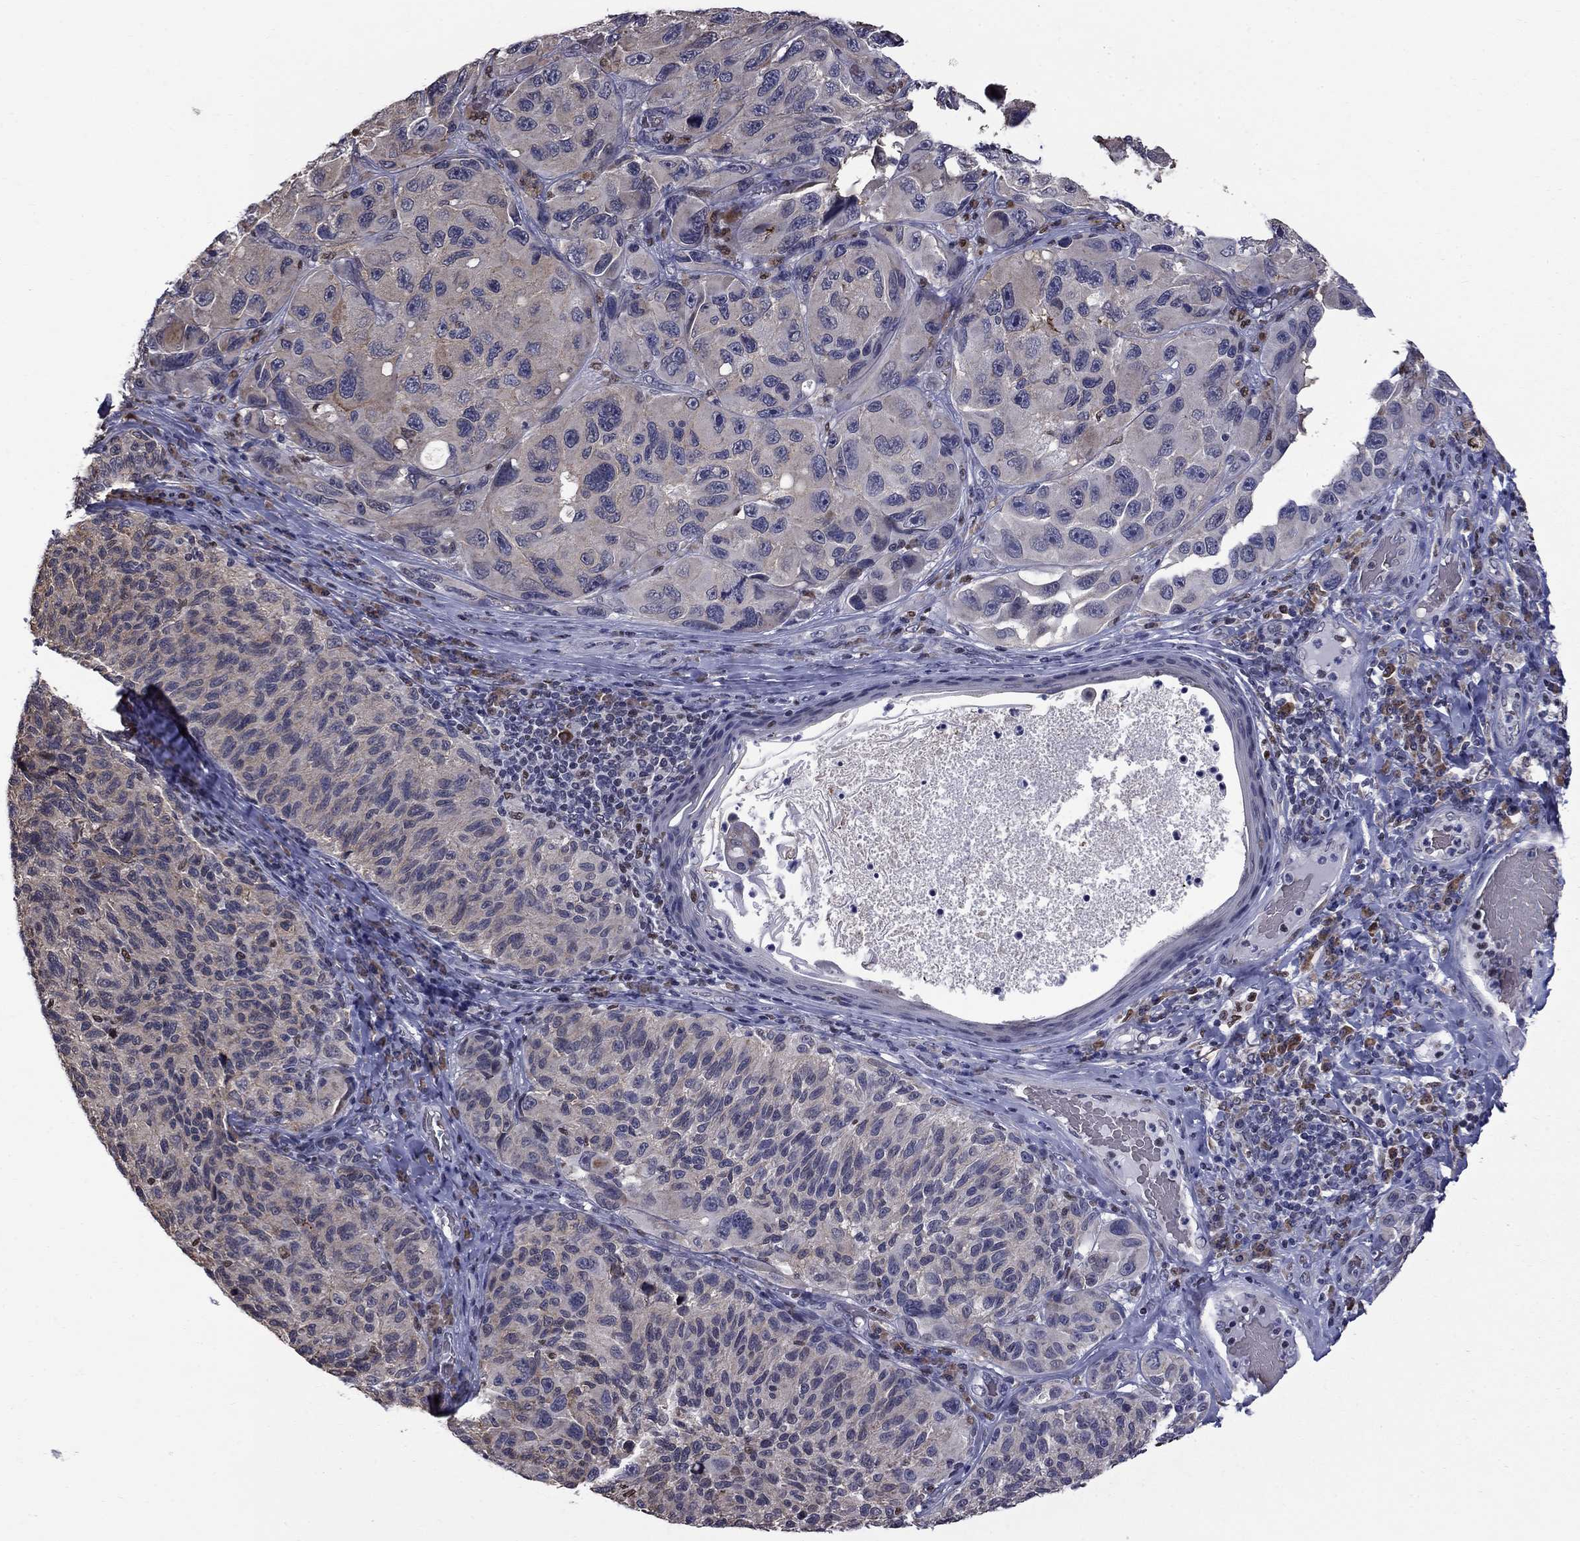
{"staining": {"intensity": "negative", "quantity": "none", "location": "none"}, "tissue": "melanoma", "cell_type": "Tumor cells", "image_type": "cancer", "snomed": [{"axis": "morphology", "description": "Malignant melanoma, NOS"}, {"axis": "topography", "description": "Skin"}], "caption": "This micrograph is of melanoma stained with immunohistochemistry (IHC) to label a protein in brown with the nuclei are counter-stained blue. There is no staining in tumor cells. (DAB (3,3'-diaminobenzidine) IHC visualized using brightfield microscopy, high magnification).", "gene": "HSPB2", "patient": {"sex": "female", "age": 73}}